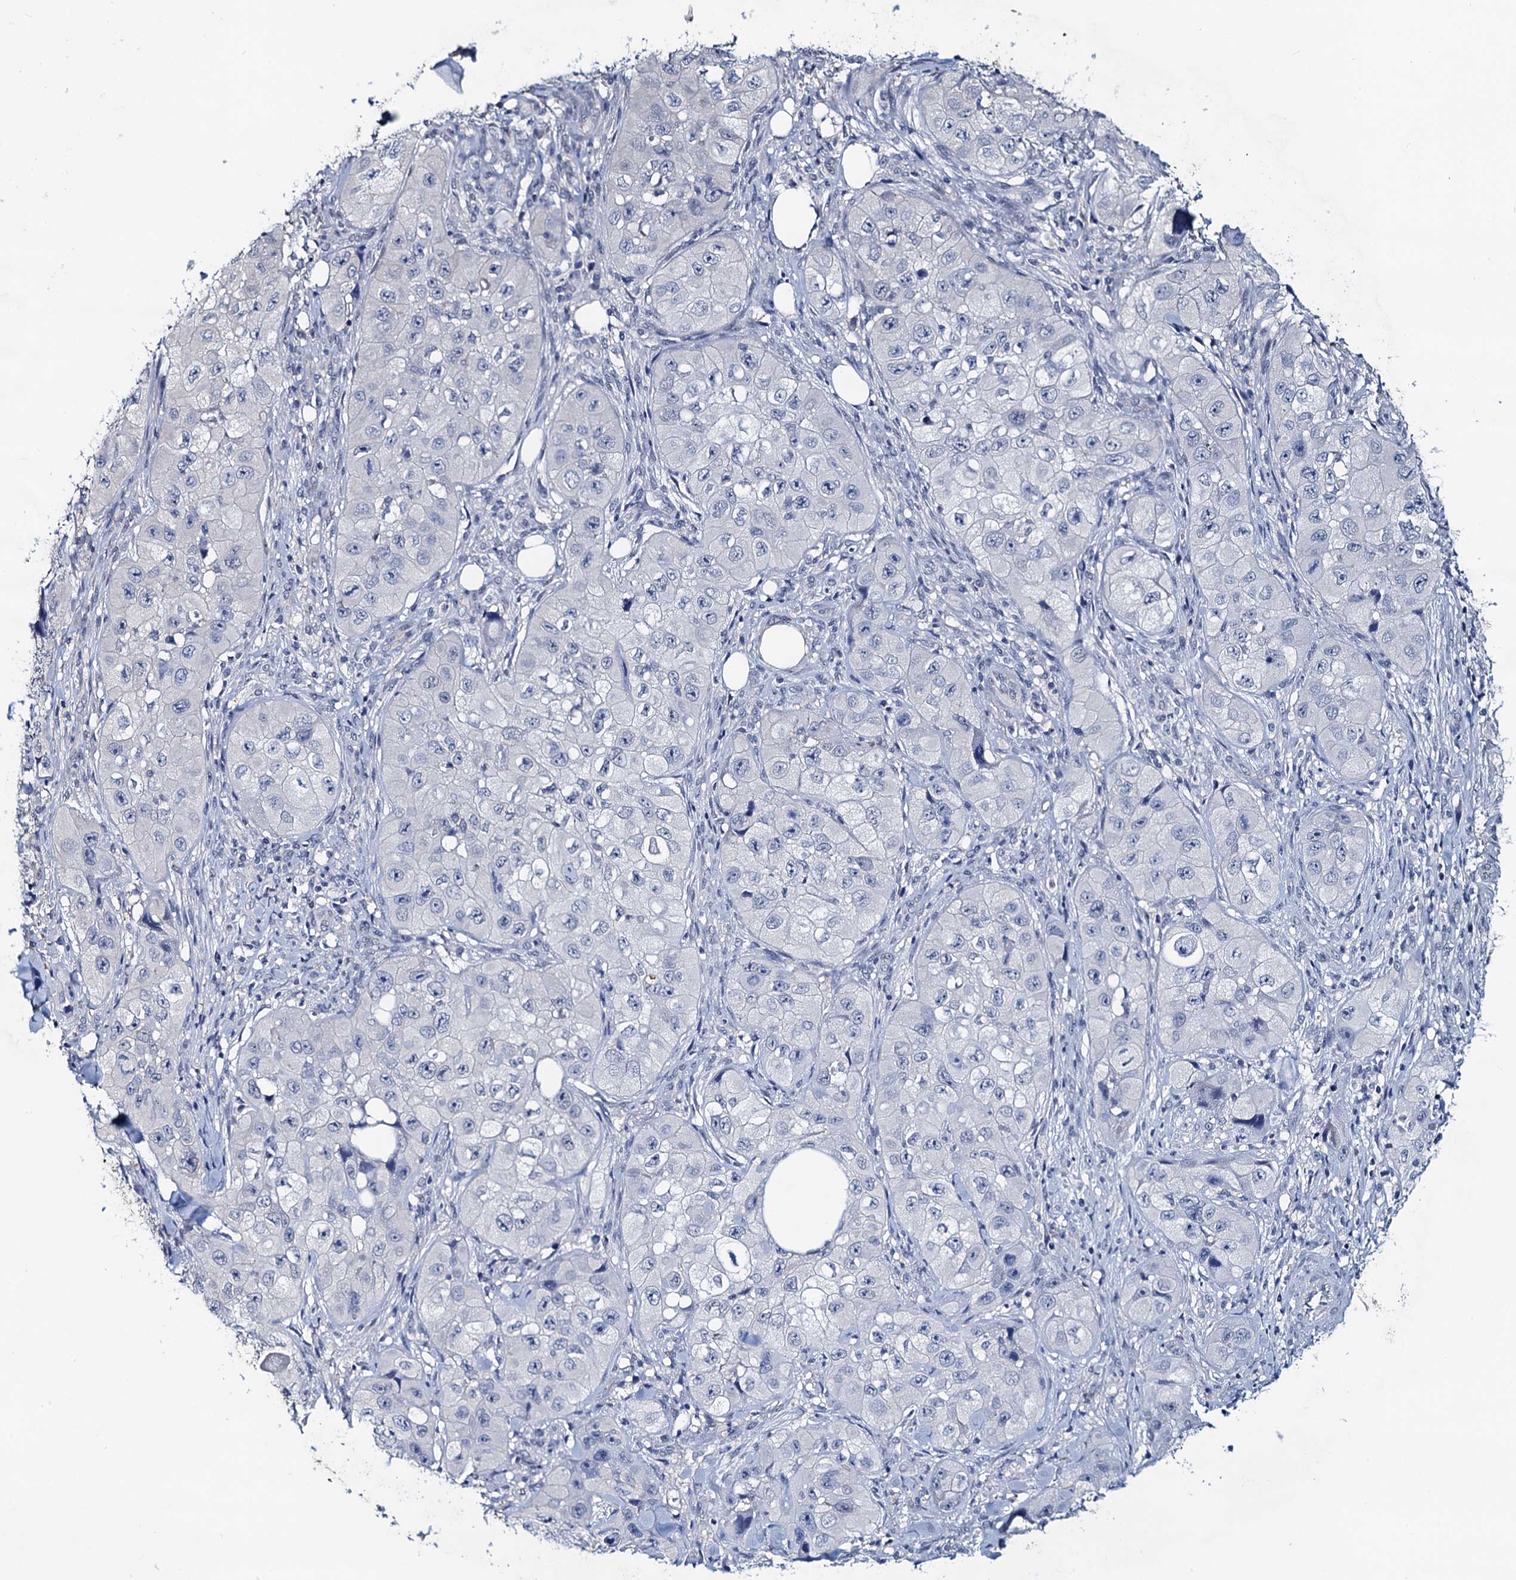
{"staining": {"intensity": "negative", "quantity": "none", "location": "none"}, "tissue": "skin cancer", "cell_type": "Tumor cells", "image_type": "cancer", "snomed": [{"axis": "morphology", "description": "Squamous cell carcinoma, NOS"}, {"axis": "topography", "description": "Skin"}, {"axis": "topography", "description": "Subcutis"}], "caption": "Immunohistochemical staining of human skin cancer (squamous cell carcinoma) demonstrates no significant staining in tumor cells. (DAB (3,3'-diaminobenzidine) IHC, high magnification).", "gene": "RTKN2", "patient": {"sex": "male", "age": 73}}